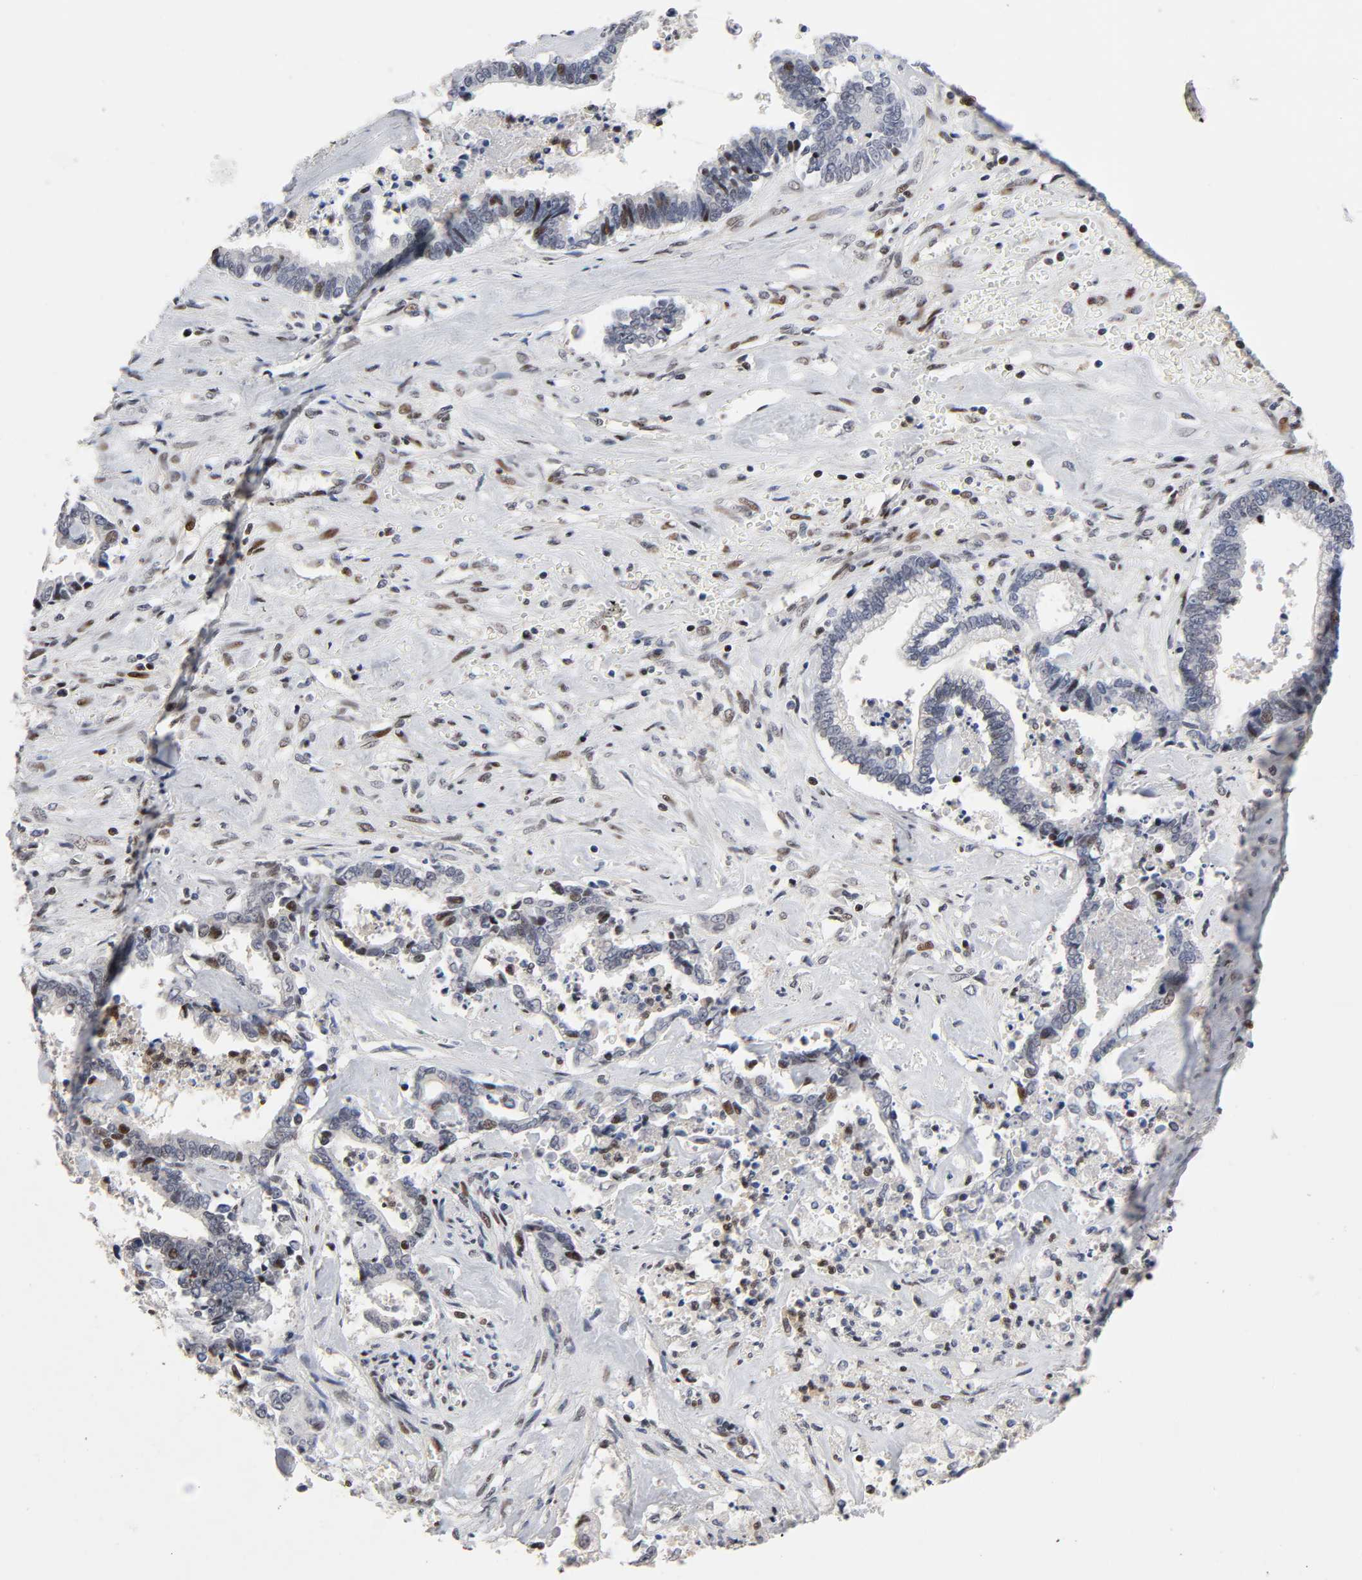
{"staining": {"intensity": "weak", "quantity": "25%-75%", "location": "nuclear"}, "tissue": "liver cancer", "cell_type": "Tumor cells", "image_type": "cancer", "snomed": [{"axis": "morphology", "description": "Cholangiocarcinoma"}, {"axis": "topography", "description": "Liver"}], "caption": "IHC photomicrograph of neoplastic tissue: liver cancer (cholangiocarcinoma) stained using immunohistochemistry (IHC) reveals low levels of weak protein expression localized specifically in the nuclear of tumor cells, appearing as a nuclear brown color.", "gene": "STK38", "patient": {"sex": "male", "age": 57}}